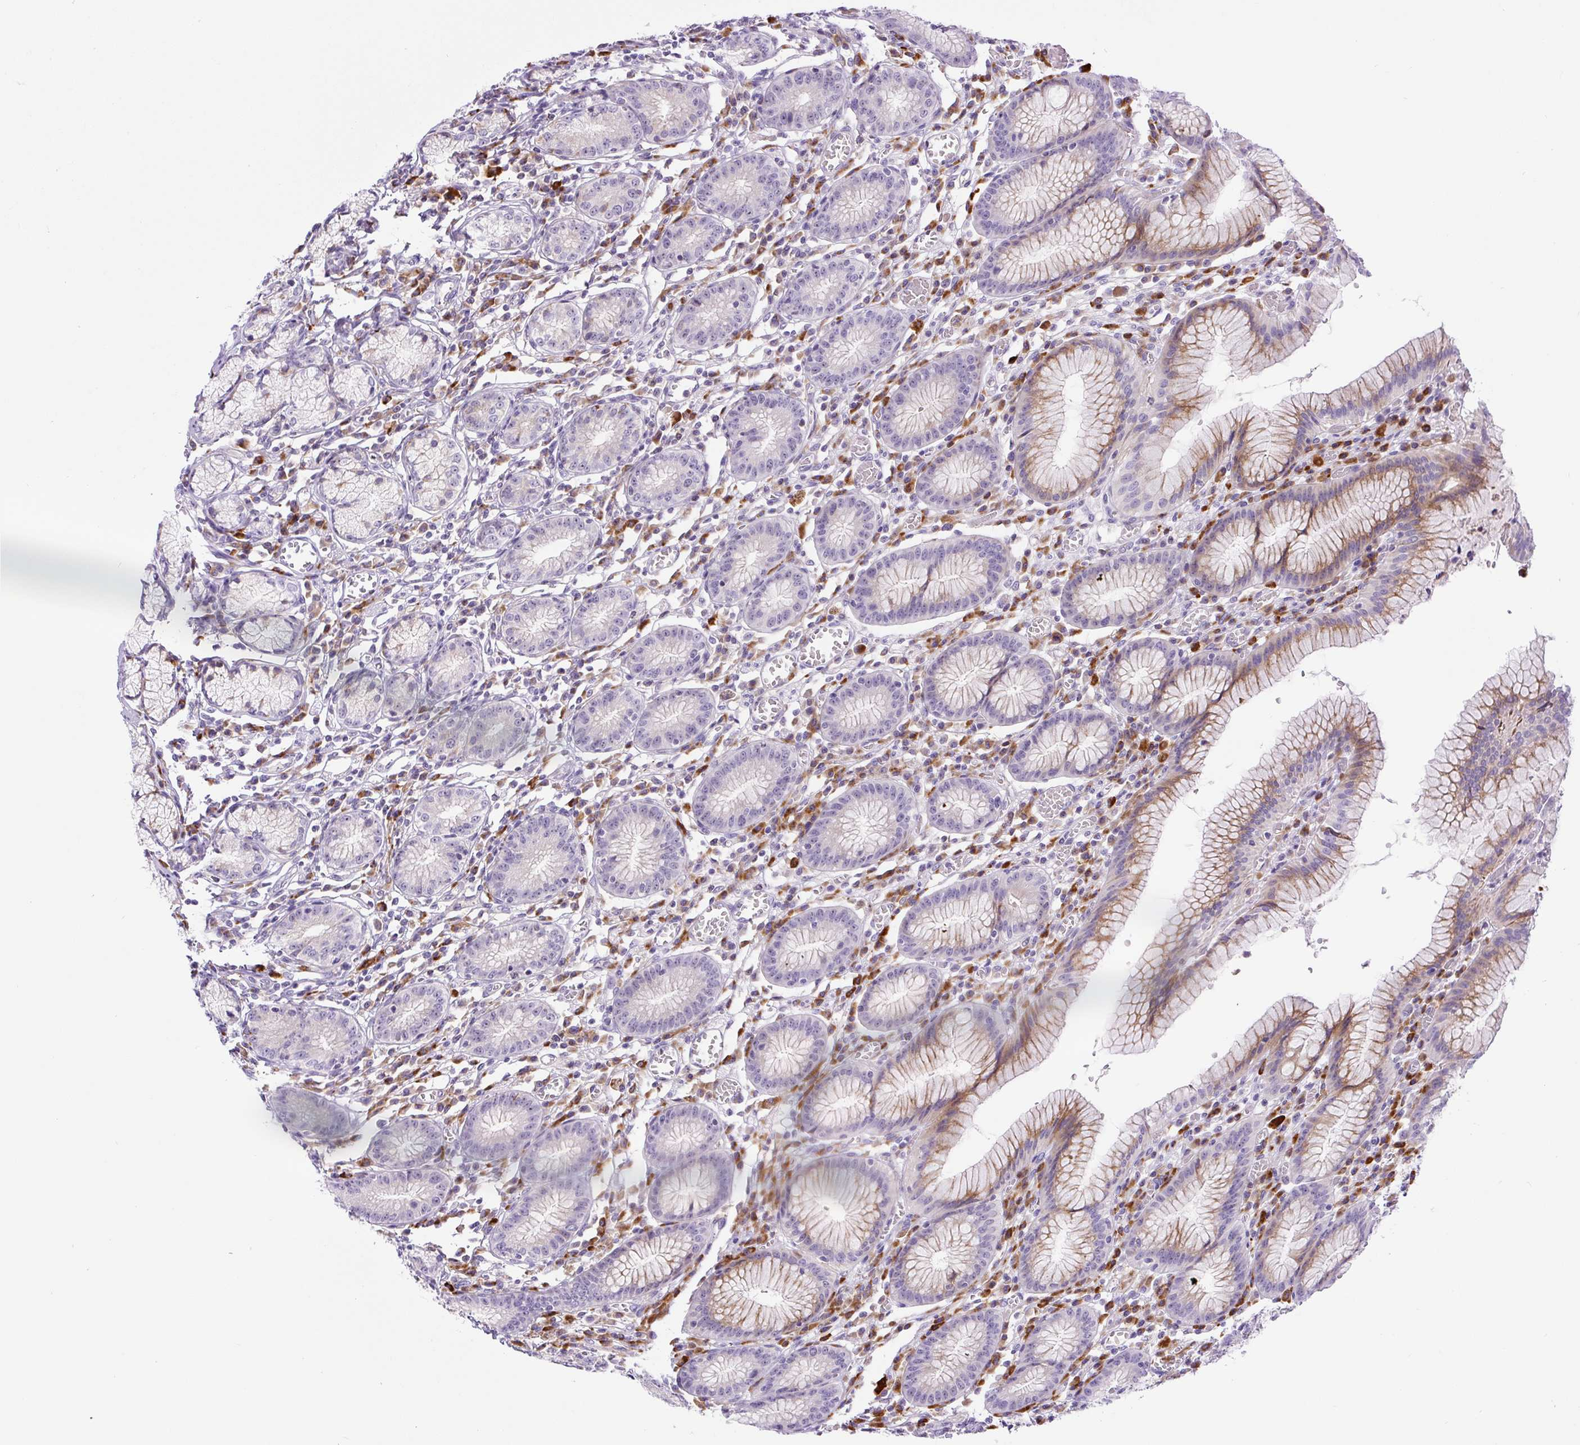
{"staining": {"intensity": "moderate", "quantity": "<25%", "location": "cytoplasmic/membranous"}, "tissue": "stomach", "cell_type": "Glandular cells", "image_type": "normal", "snomed": [{"axis": "morphology", "description": "Normal tissue, NOS"}, {"axis": "topography", "description": "Stomach"}], "caption": "IHC (DAB (3,3'-diaminobenzidine)) staining of unremarkable stomach displays moderate cytoplasmic/membranous protein positivity in approximately <25% of glandular cells. The protein of interest is shown in brown color, while the nuclei are stained blue.", "gene": "ZNF596", "patient": {"sex": "male", "age": 55}}